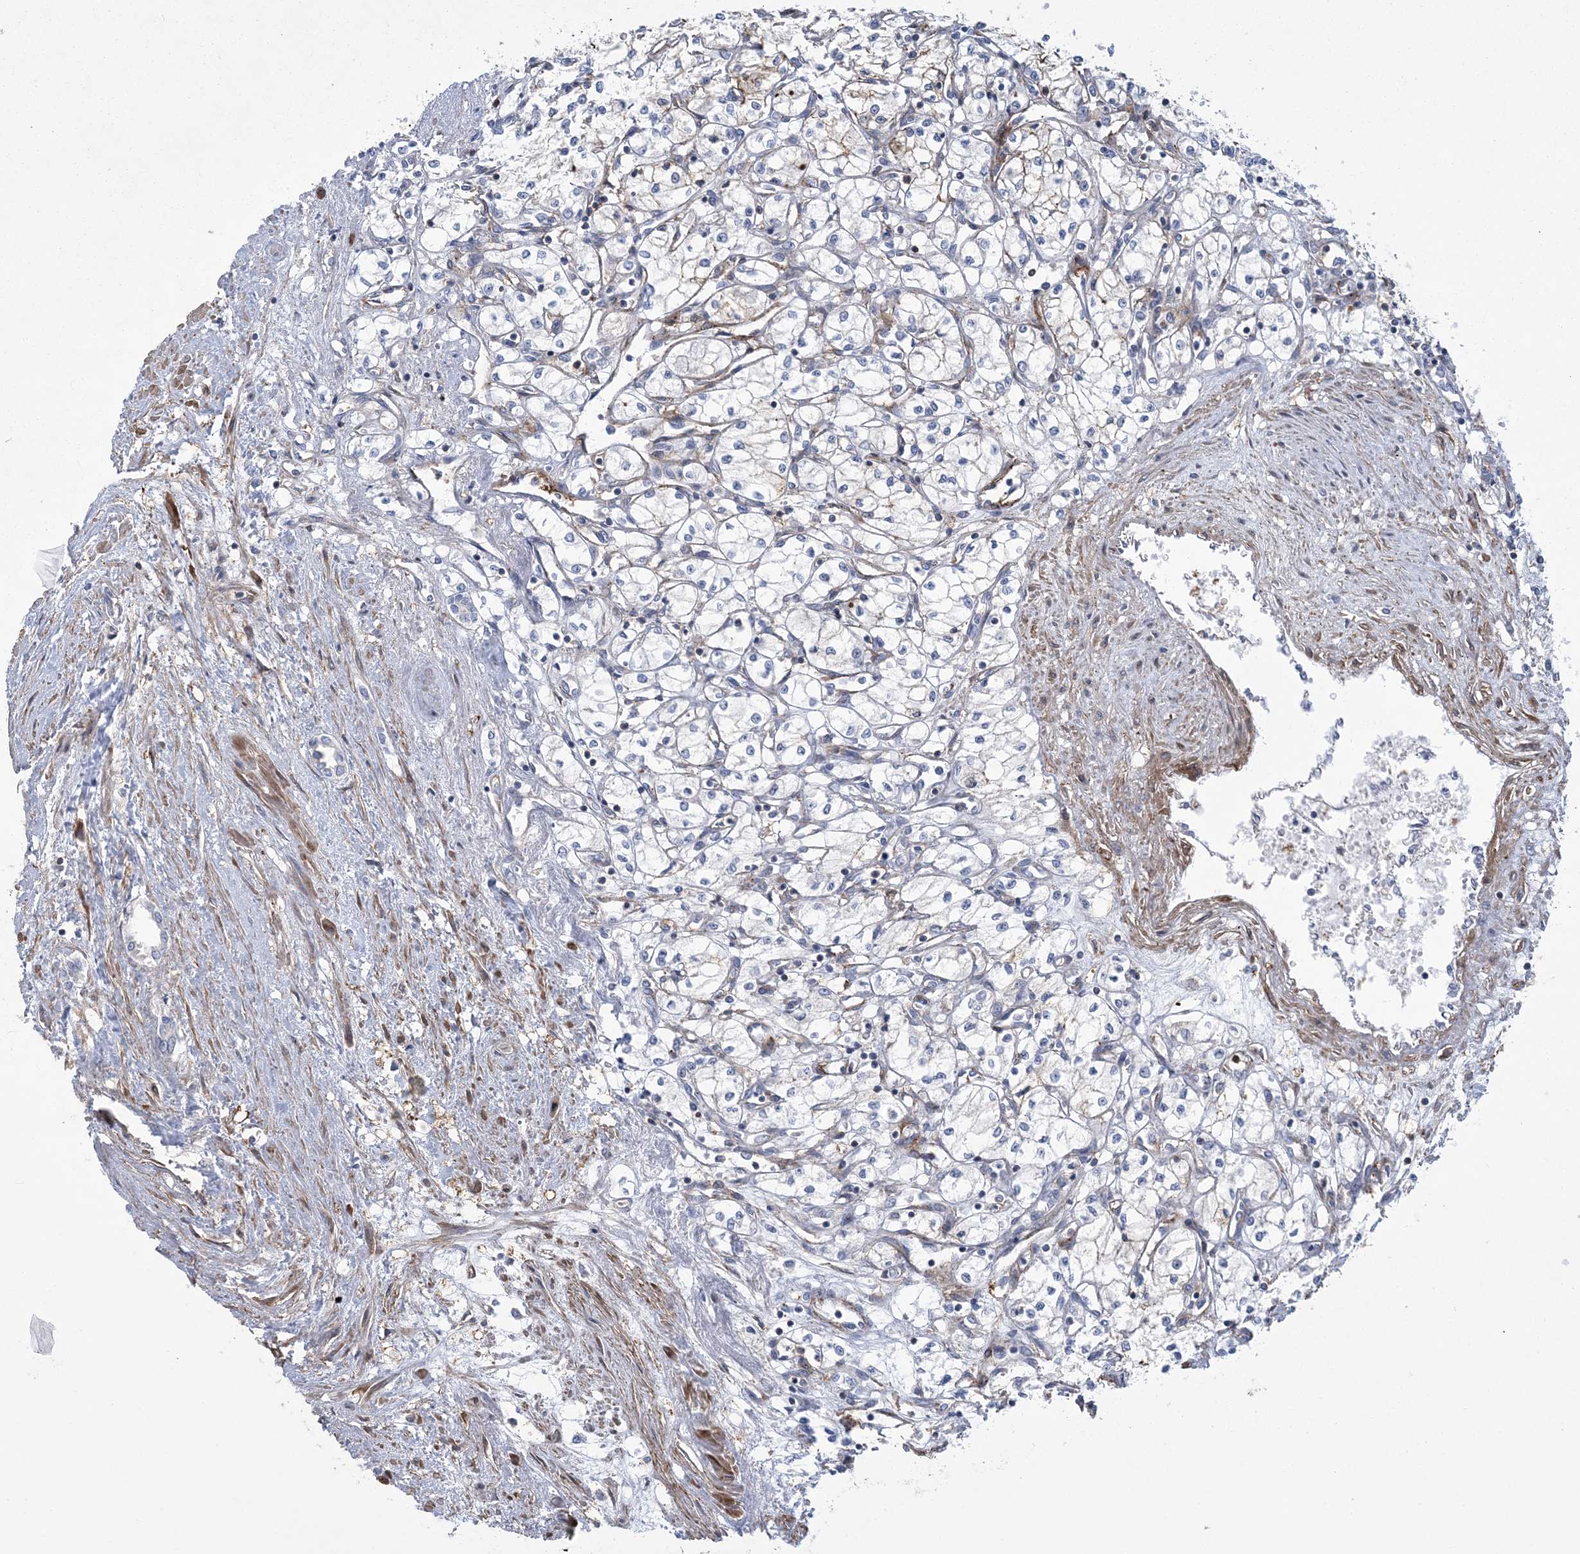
{"staining": {"intensity": "negative", "quantity": "none", "location": "none"}, "tissue": "renal cancer", "cell_type": "Tumor cells", "image_type": "cancer", "snomed": [{"axis": "morphology", "description": "Adenocarcinoma, NOS"}, {"axis": "topography", "description": "Kidney"}], "caption": "Renal adenocarcinoma stained for a protein using immunohistochemistry reveals no positivity tumor cells.", "gene": "ARSJ", "patient": {"sex": "male", "age": 59}}